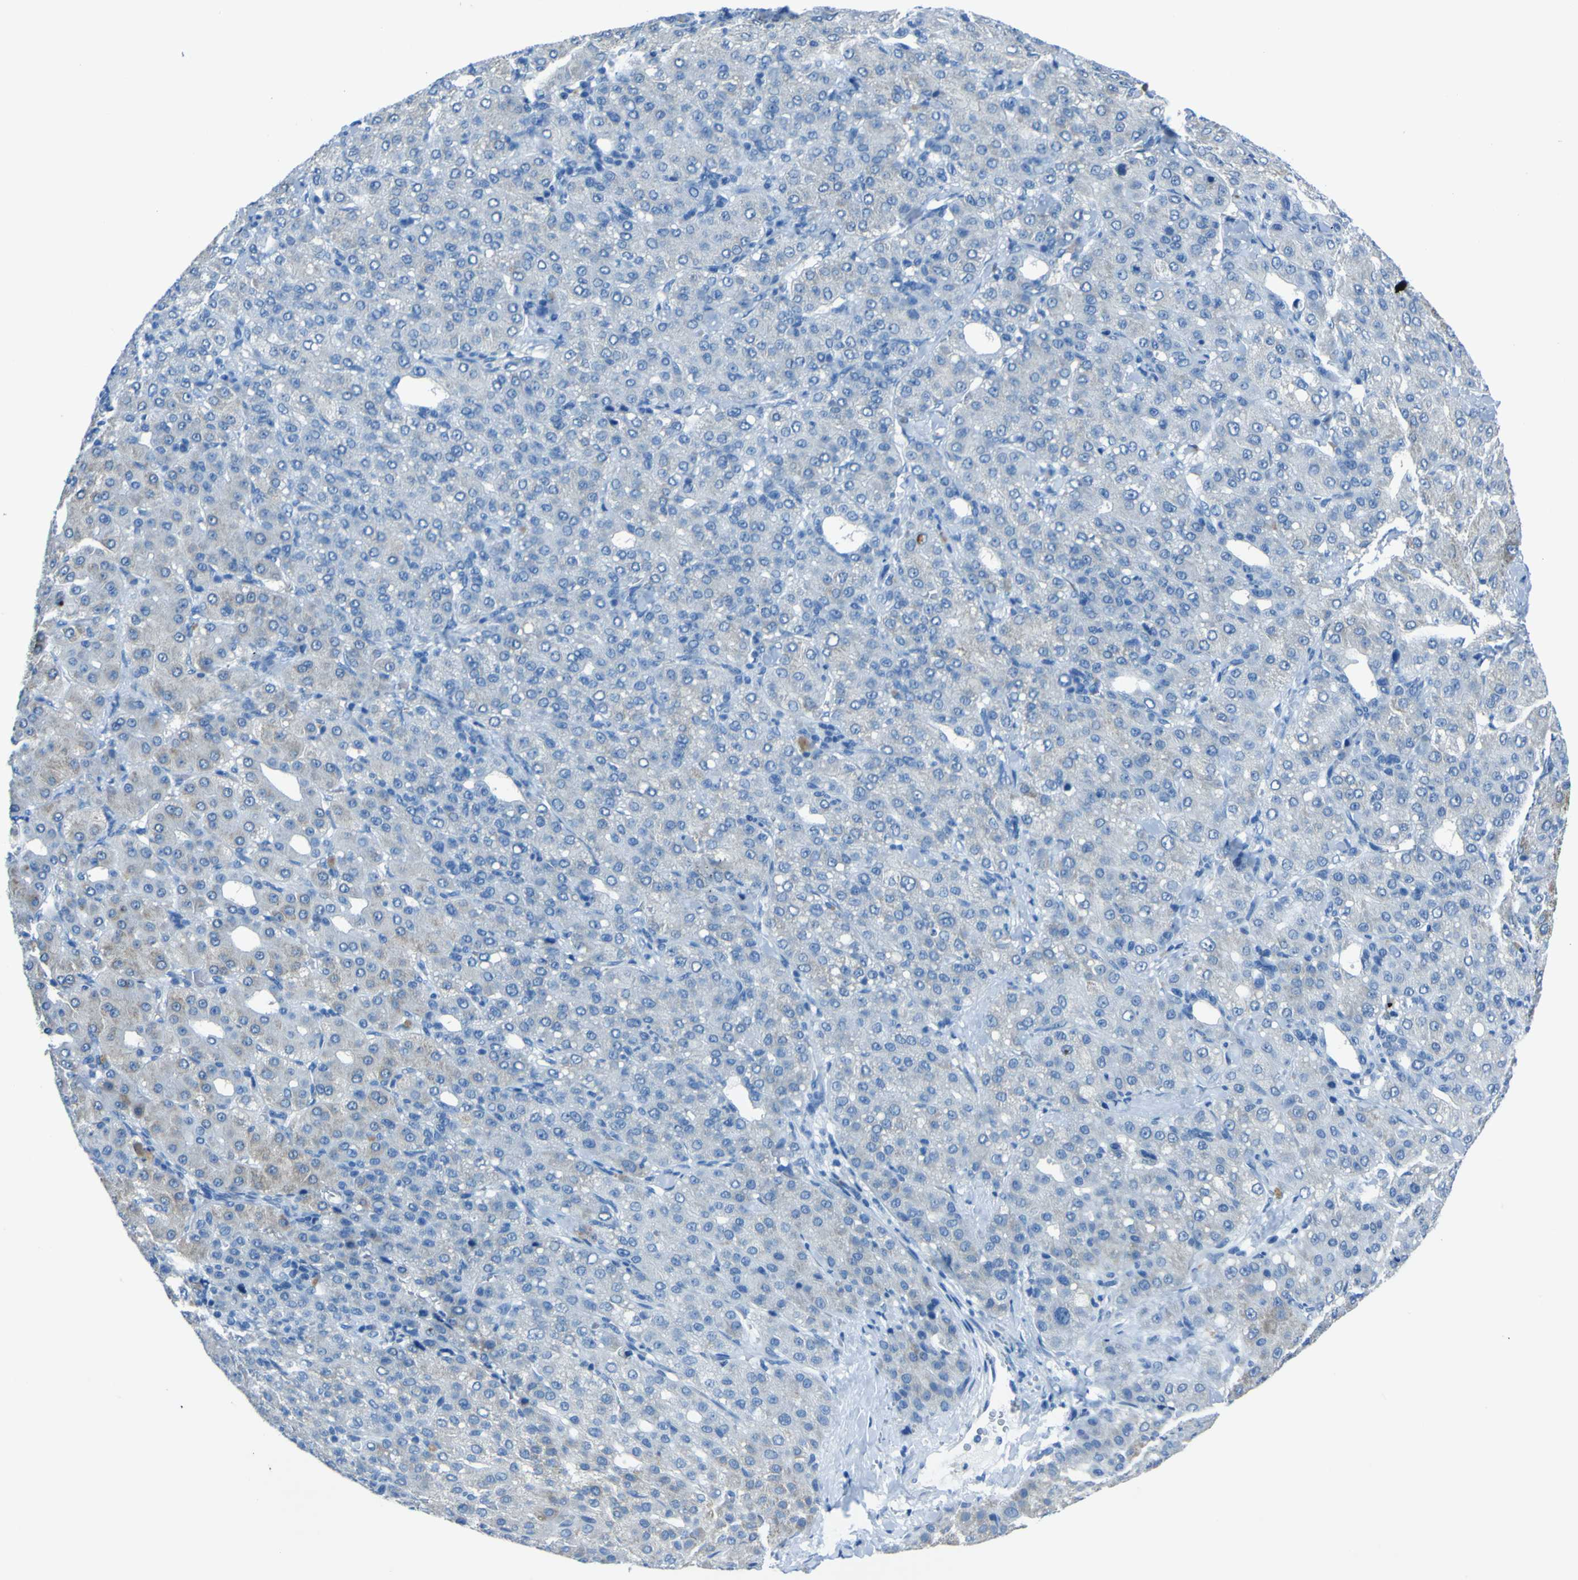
{"staining": {"intensity": "weak", "quantity": "<25%", "location": "cytoplasmic/membranous"}, "tissue": "liver cancer", "cell_type": "Tumor cells", "image_type": "cancer", "snomed": [{"axis": "morphology", "description": "Carcinoma, Hepatocellular, NOS"}, {"axis": "topography", "description": "Liver"}], "caption": "Immunohistochemistry of hepatocellular carcinoma (liver) exhibits no positivity in tumor cells. (Brightfield microscopy of DAB immunohistochemistry at high magnification).", "gene": "PHKG1", "patient": {"sex": "male", "age": 65}}